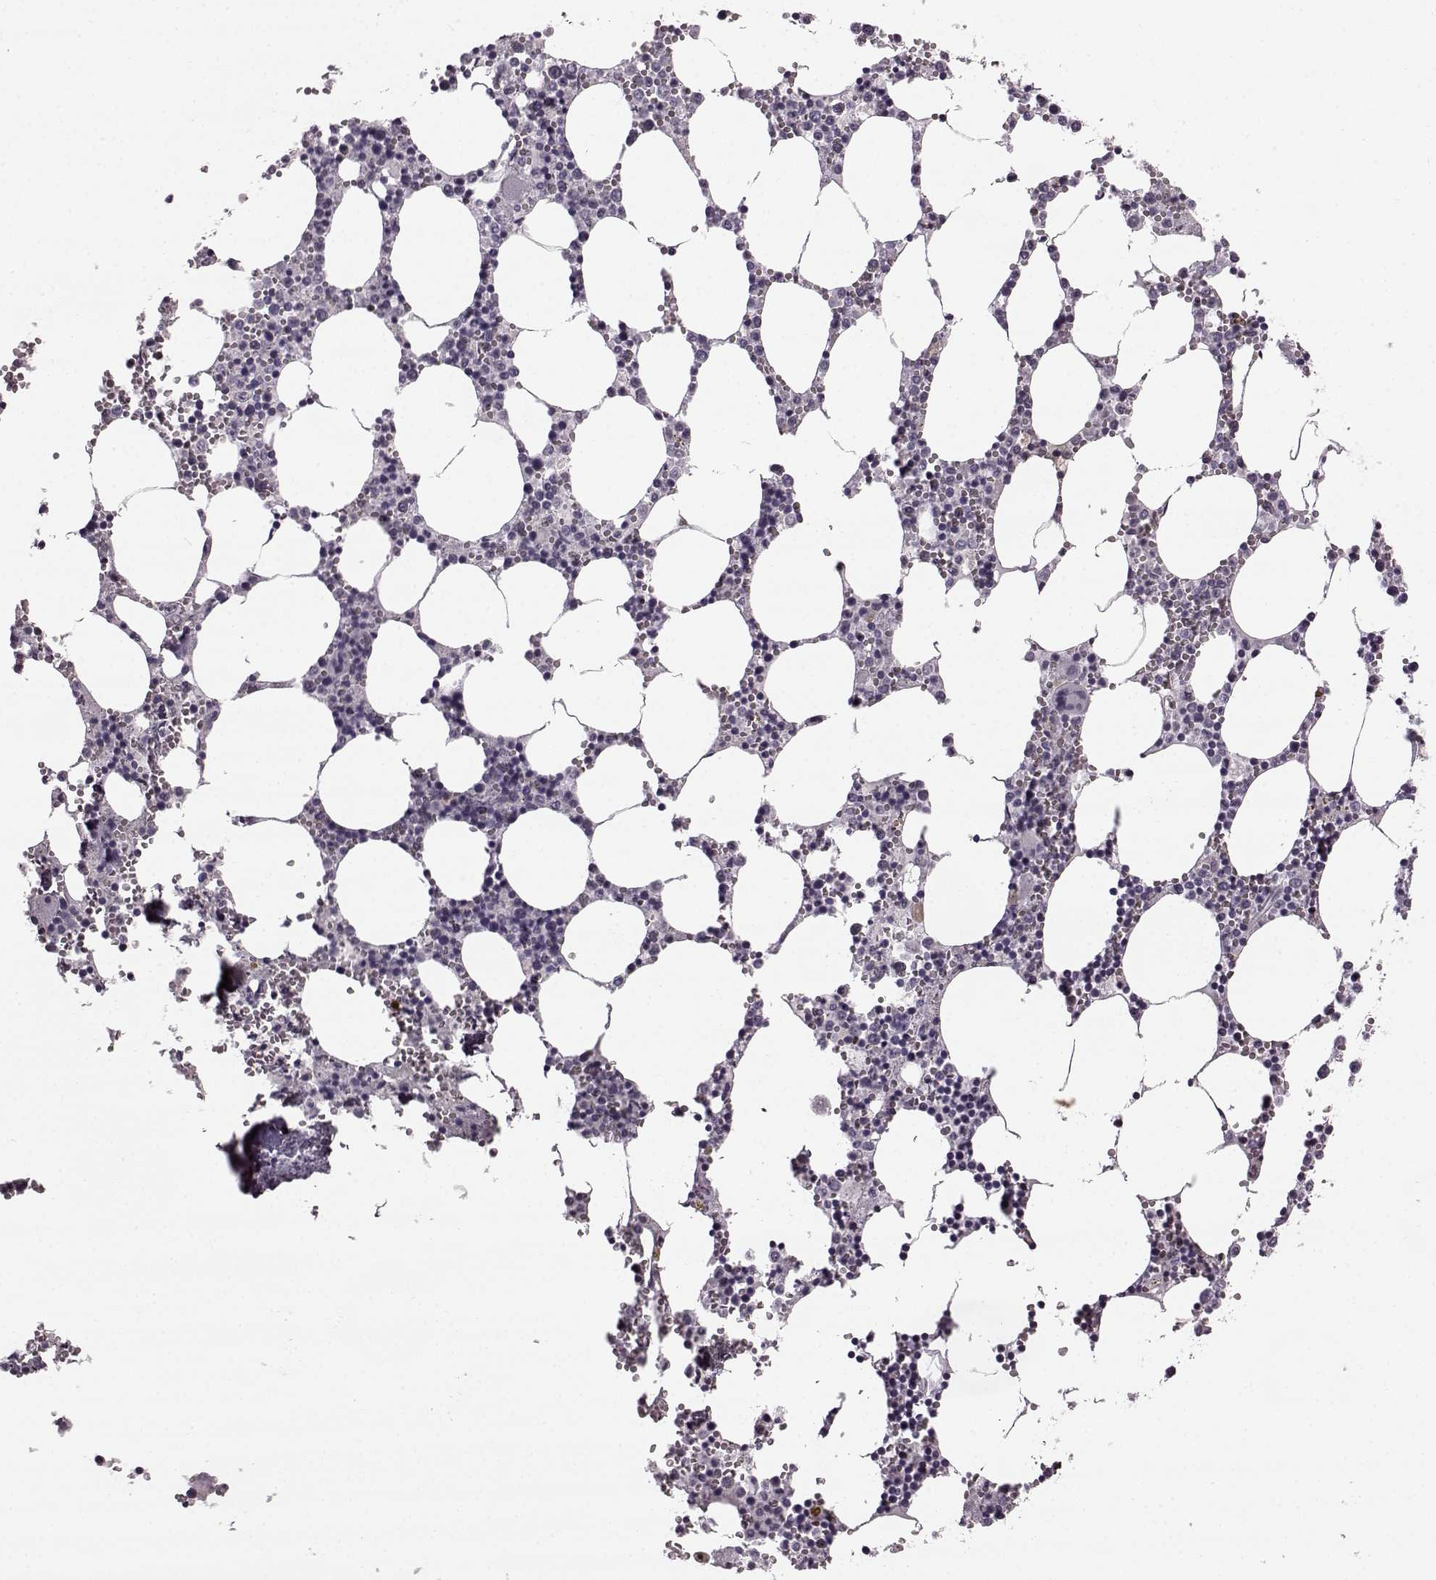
{"staining": {"intensity": "negative", "quantity": "none", "location": "none"}, "tissue": "bone marrow", "cell_type": "Hematopoietic cells", "image_type": "normal", "snomed": [{"axis": "morphology", "description": "Normal tissue, NOS"}, {"axis": "topography", "description": "Bone marrow"}], "caption": "This is an immunohistochemistry (IHC) image of unremarkable human bone marrow. There is no staining in hematopoietic cells.", "gene": "ODAD4", "patient": {"sex": "male", "age": 54}}